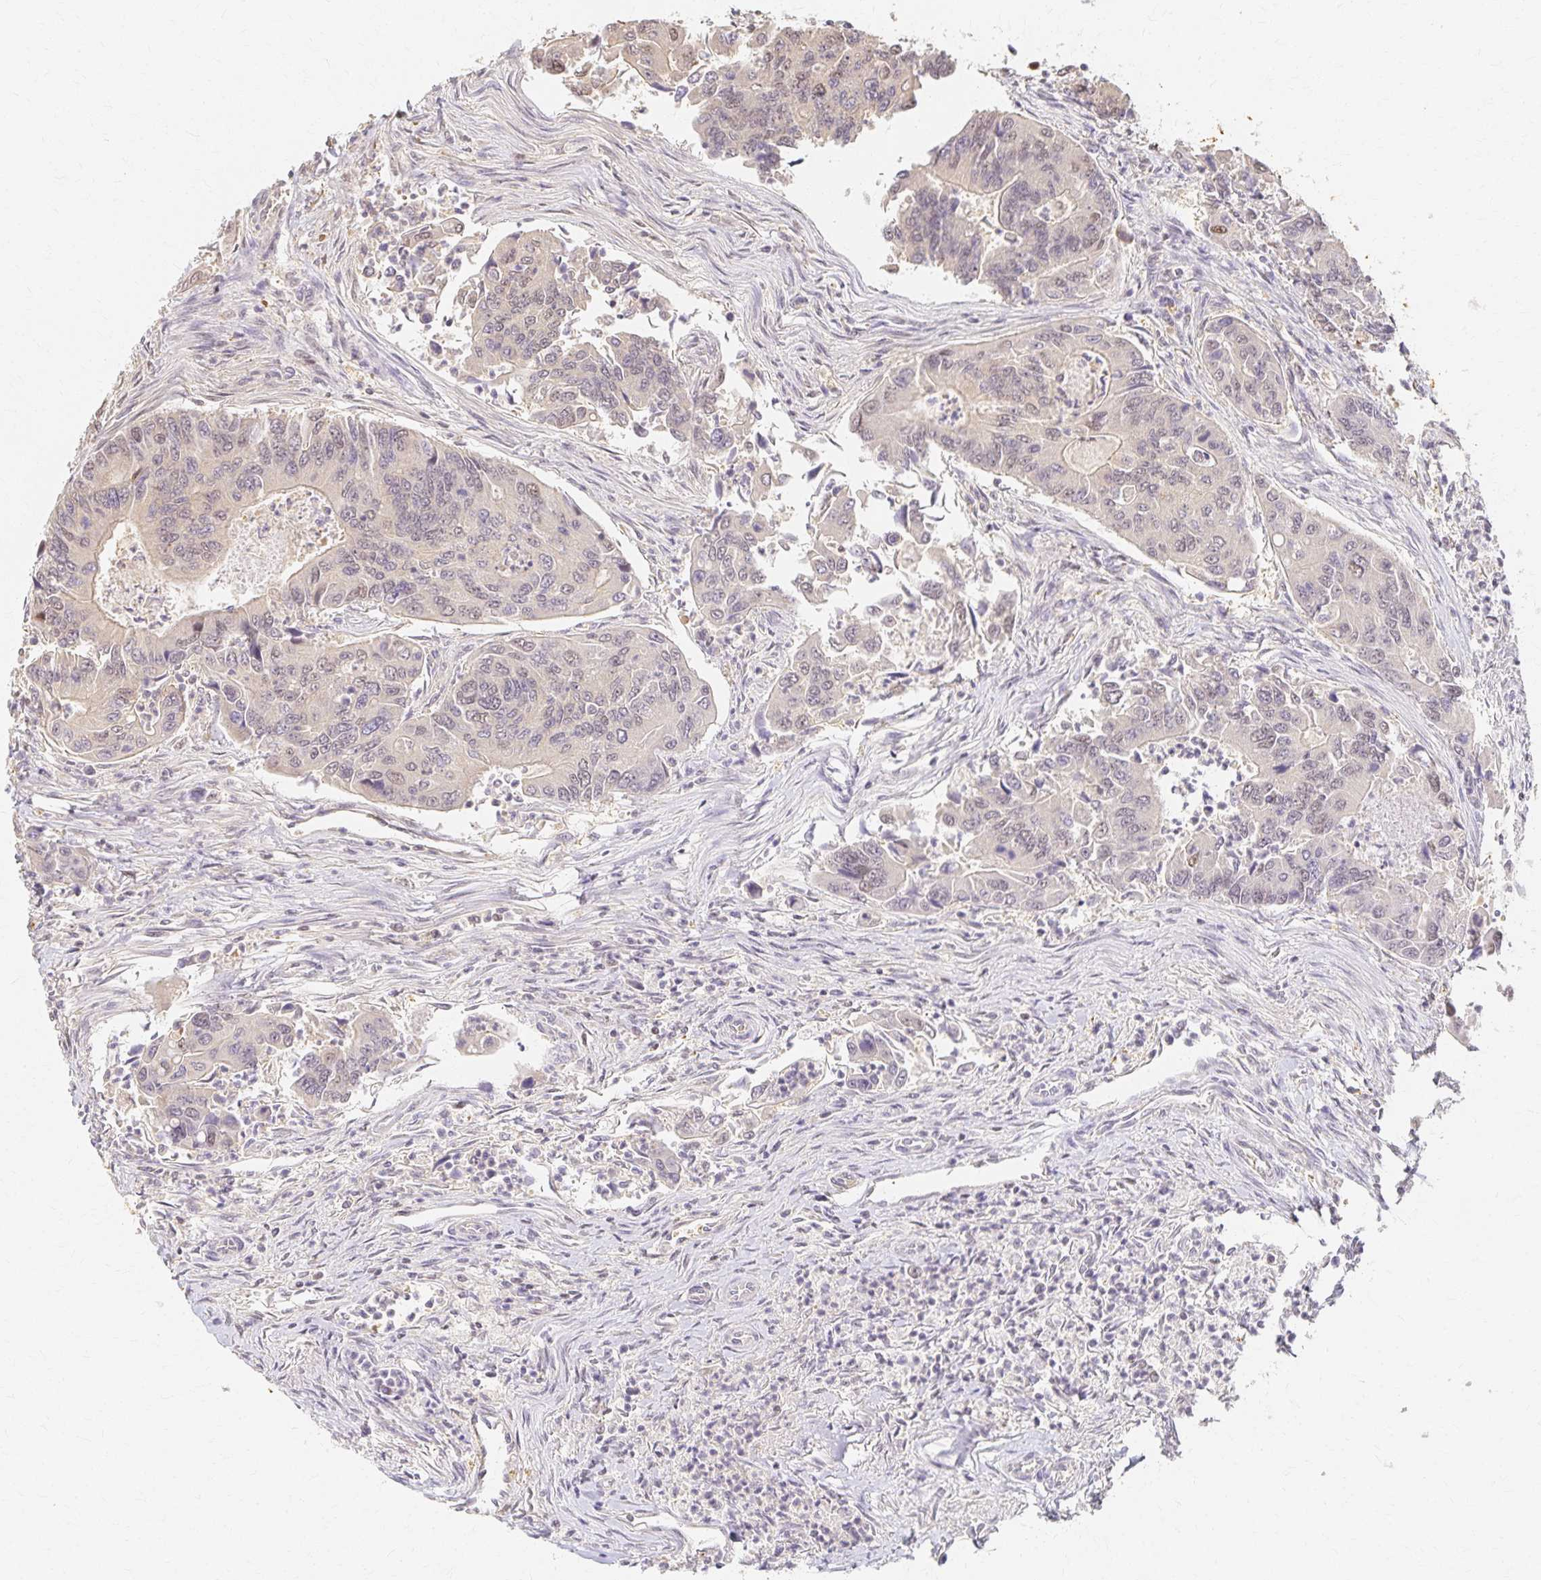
{"staining": {"intensity": "weak", "quantity": "<25%", "location": "cytoplasmic/membranous,nuclear"}, "tissue": "colorectal cancer", "cell_type": "Tumor cells", "image_type": "cancer", "snomed": [{"axis": "morphology", "description": "Adenocarcinoma, NOS"}, {"axis": "topography", "description": "Colon"}], "caption": "An immunohistochemistry (IHC) micrograph of colorectal cancer is shown. There is no staining in tumor cells of colorectal cancer.", "gene": "AZGP1", "patient": {"sex": "female", "age": 67}}